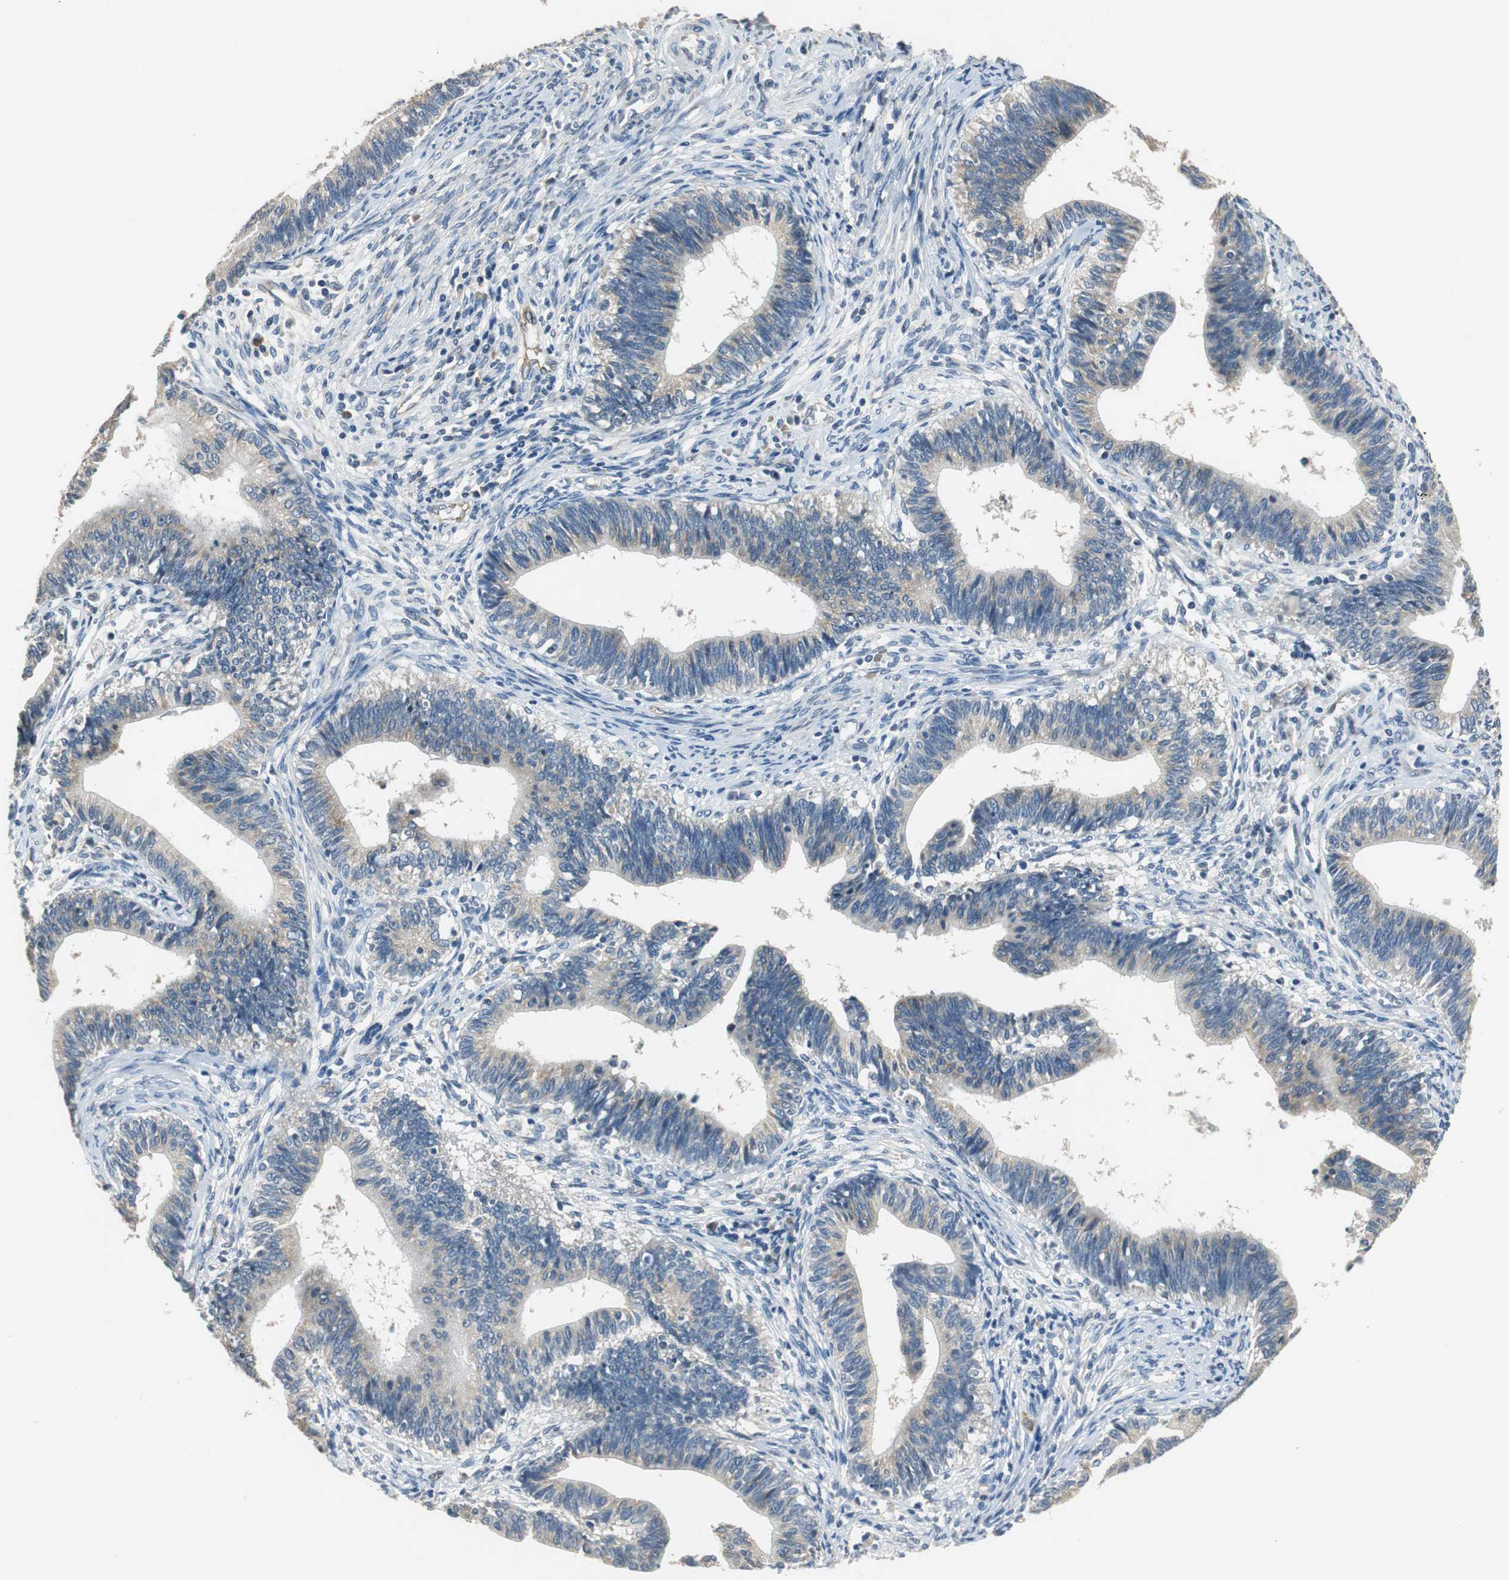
{"staining": {"intensity": "weak", "quantity": "<25%", "location": "cytoplasmic/membranous"}, "tissue": "cervical cancer", "cell_type": "Tumor cells", "image_type": "cancer", "snomed": [{"axis": "morphology", "description": "Adenocarcinoma, NOS"}, {"axis": "topography", "description": "Cervix"}], "caption": "Human cervical cancer (adenocarcinoma) stained for a protein using IHC displays no expression in tumor cells.", "gene": "MTIF2", "patient": {"sex": "female", "age": 44}}